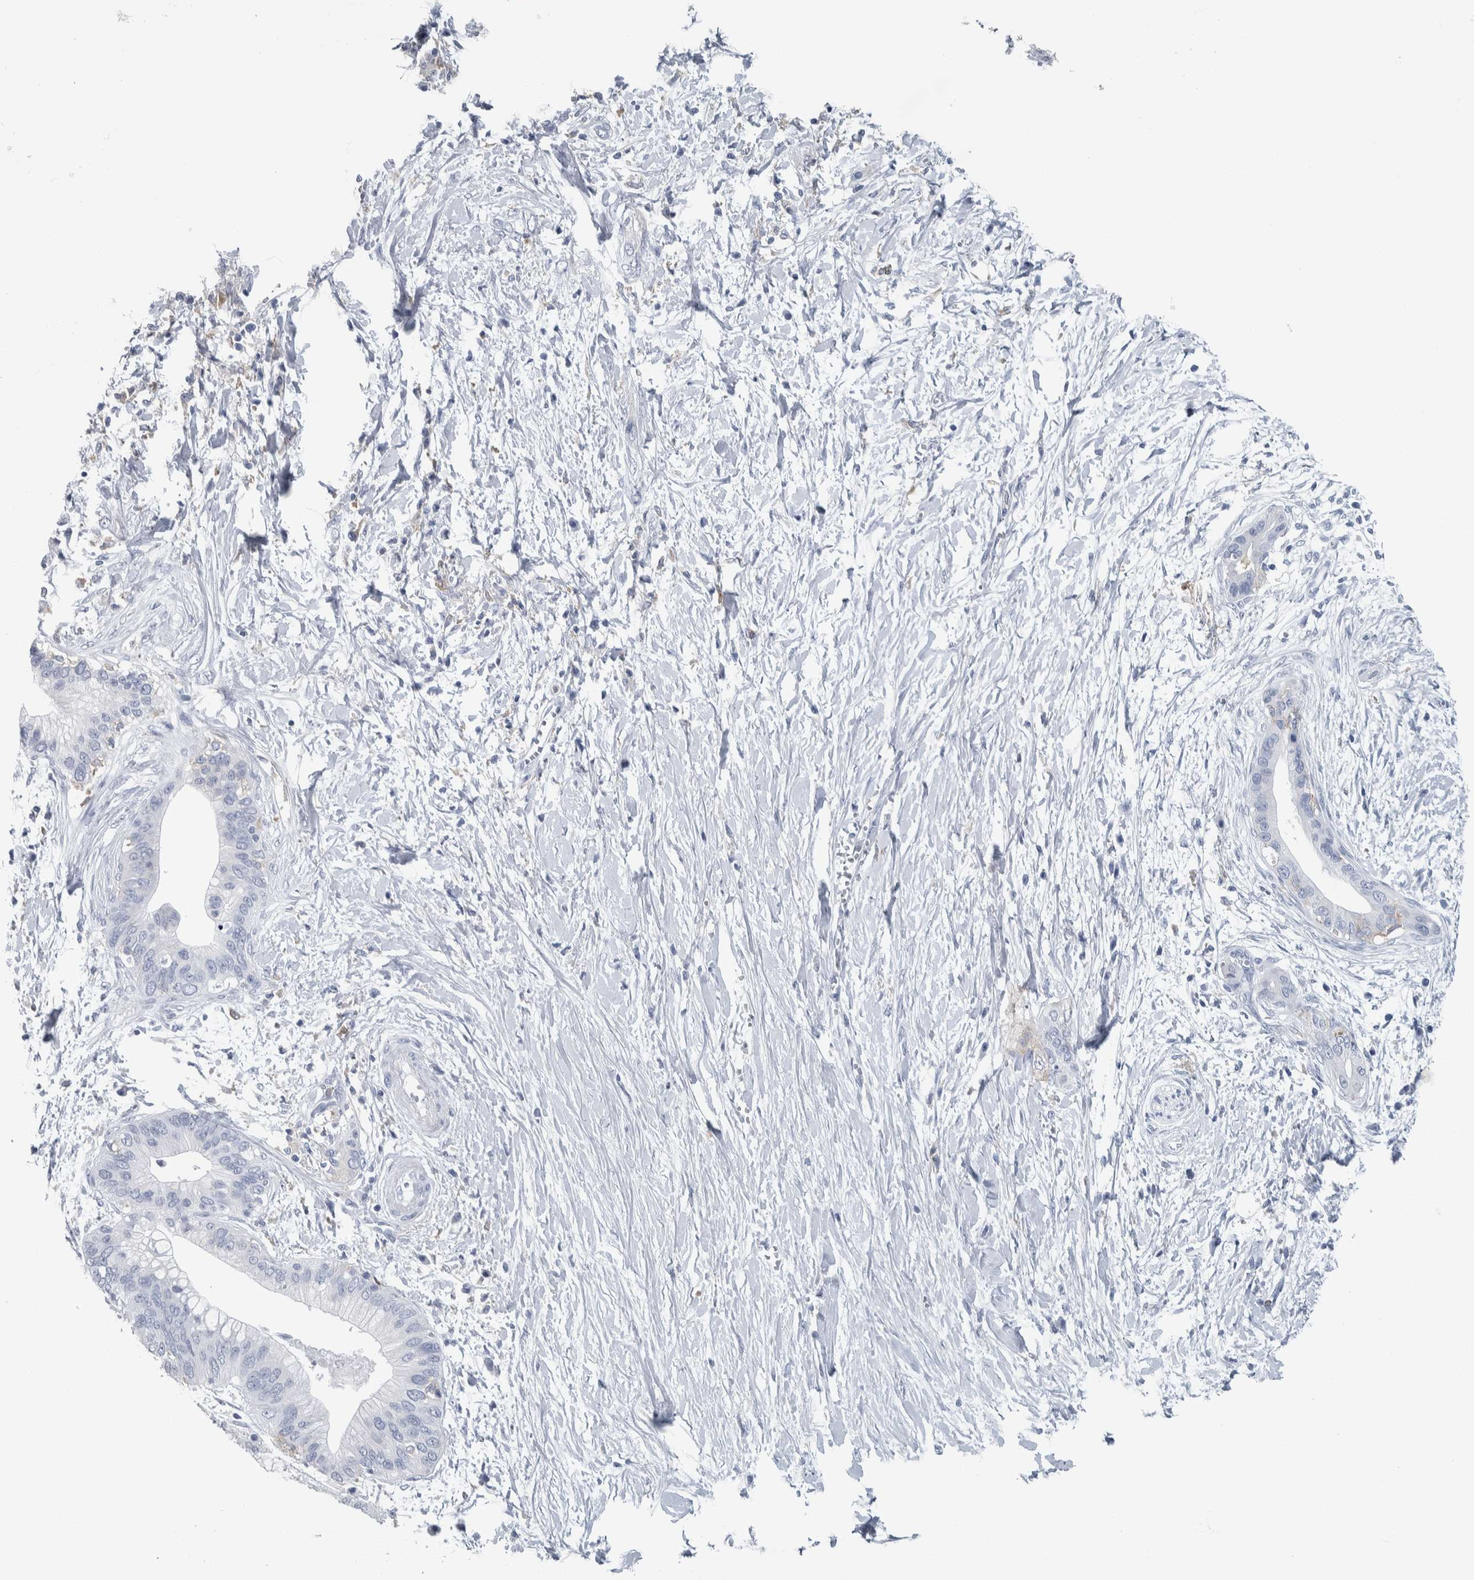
{"staining": {"intensity": "negative", "quantity": "none", "location": "none"}, "tissue": "pancreatic cancer", "cell_type": "Tumor cells", "image_type": "cancer", "snomed": [{"axis": "morphology", "description": "Normal tissue, NOS"}, {"axis": "morphology", "description": "Adenocarcinoma, NOS"}, {"axis": "topography", "description": "Pancreas"}, {"axis": "topography", "description": "Peripheral nerve tissue"}], "caption": "Immunohistochemistry histopathology image of neoplastic tissue: human adenocarcinoma (pancreatic) stained with DAB displays no significant protein expression in tumor cells.", "gene": "SKAP2", "patient": {"sex": "male", "age": 59}}